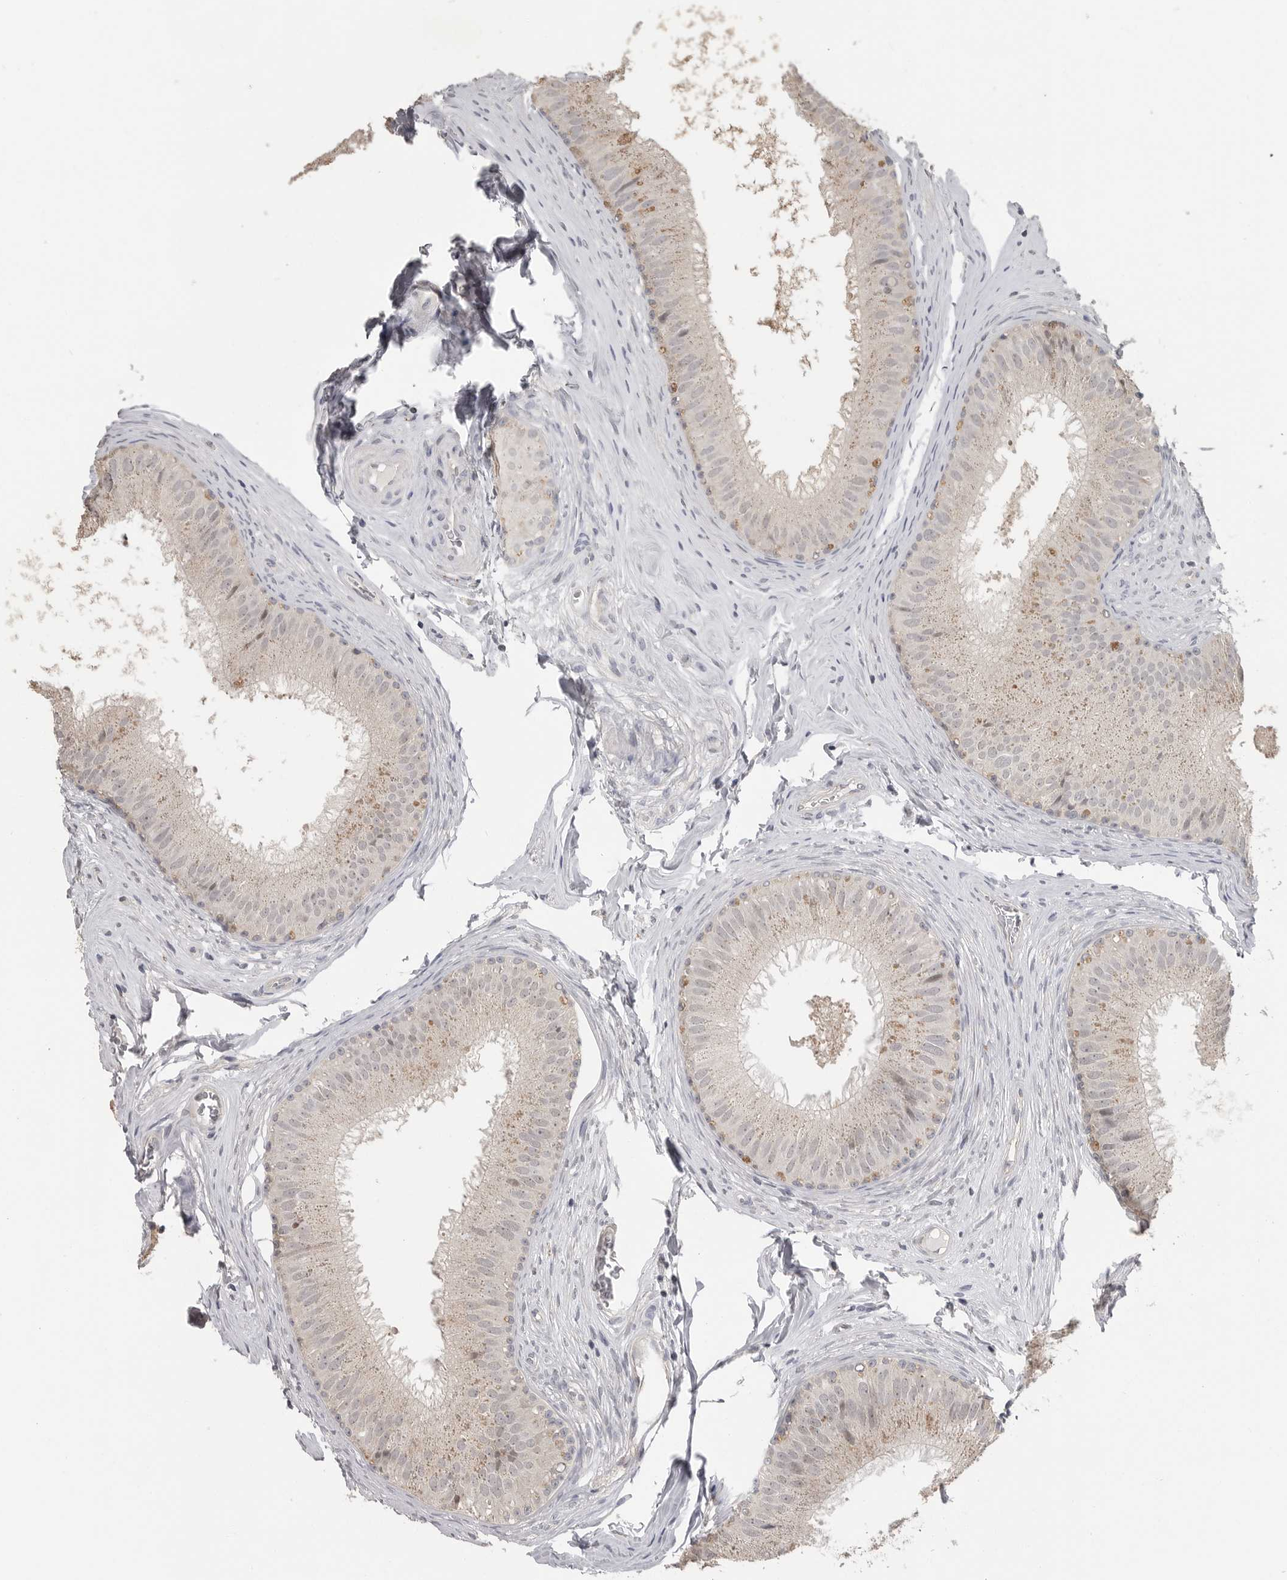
{"staining": {"intensity": "negative", "quantity": "none", "location": "none"}, "tissue": "epididymis", "cell_type": "Glandular cells", "image_type": "normal", "snomed": [{"axis": "morphology", "description": "Normal tissue, NOS"}, {"axis": "topography", "description": "Epididymis"}], "caption": "Glandular cells show no significant positivity in normal epididymis. (DAB immunohistochemistry (IHC) with hematoxylin counter stain).", "gene": "PLEKHF1", "patient": {"sex": "male", "age": 32}}